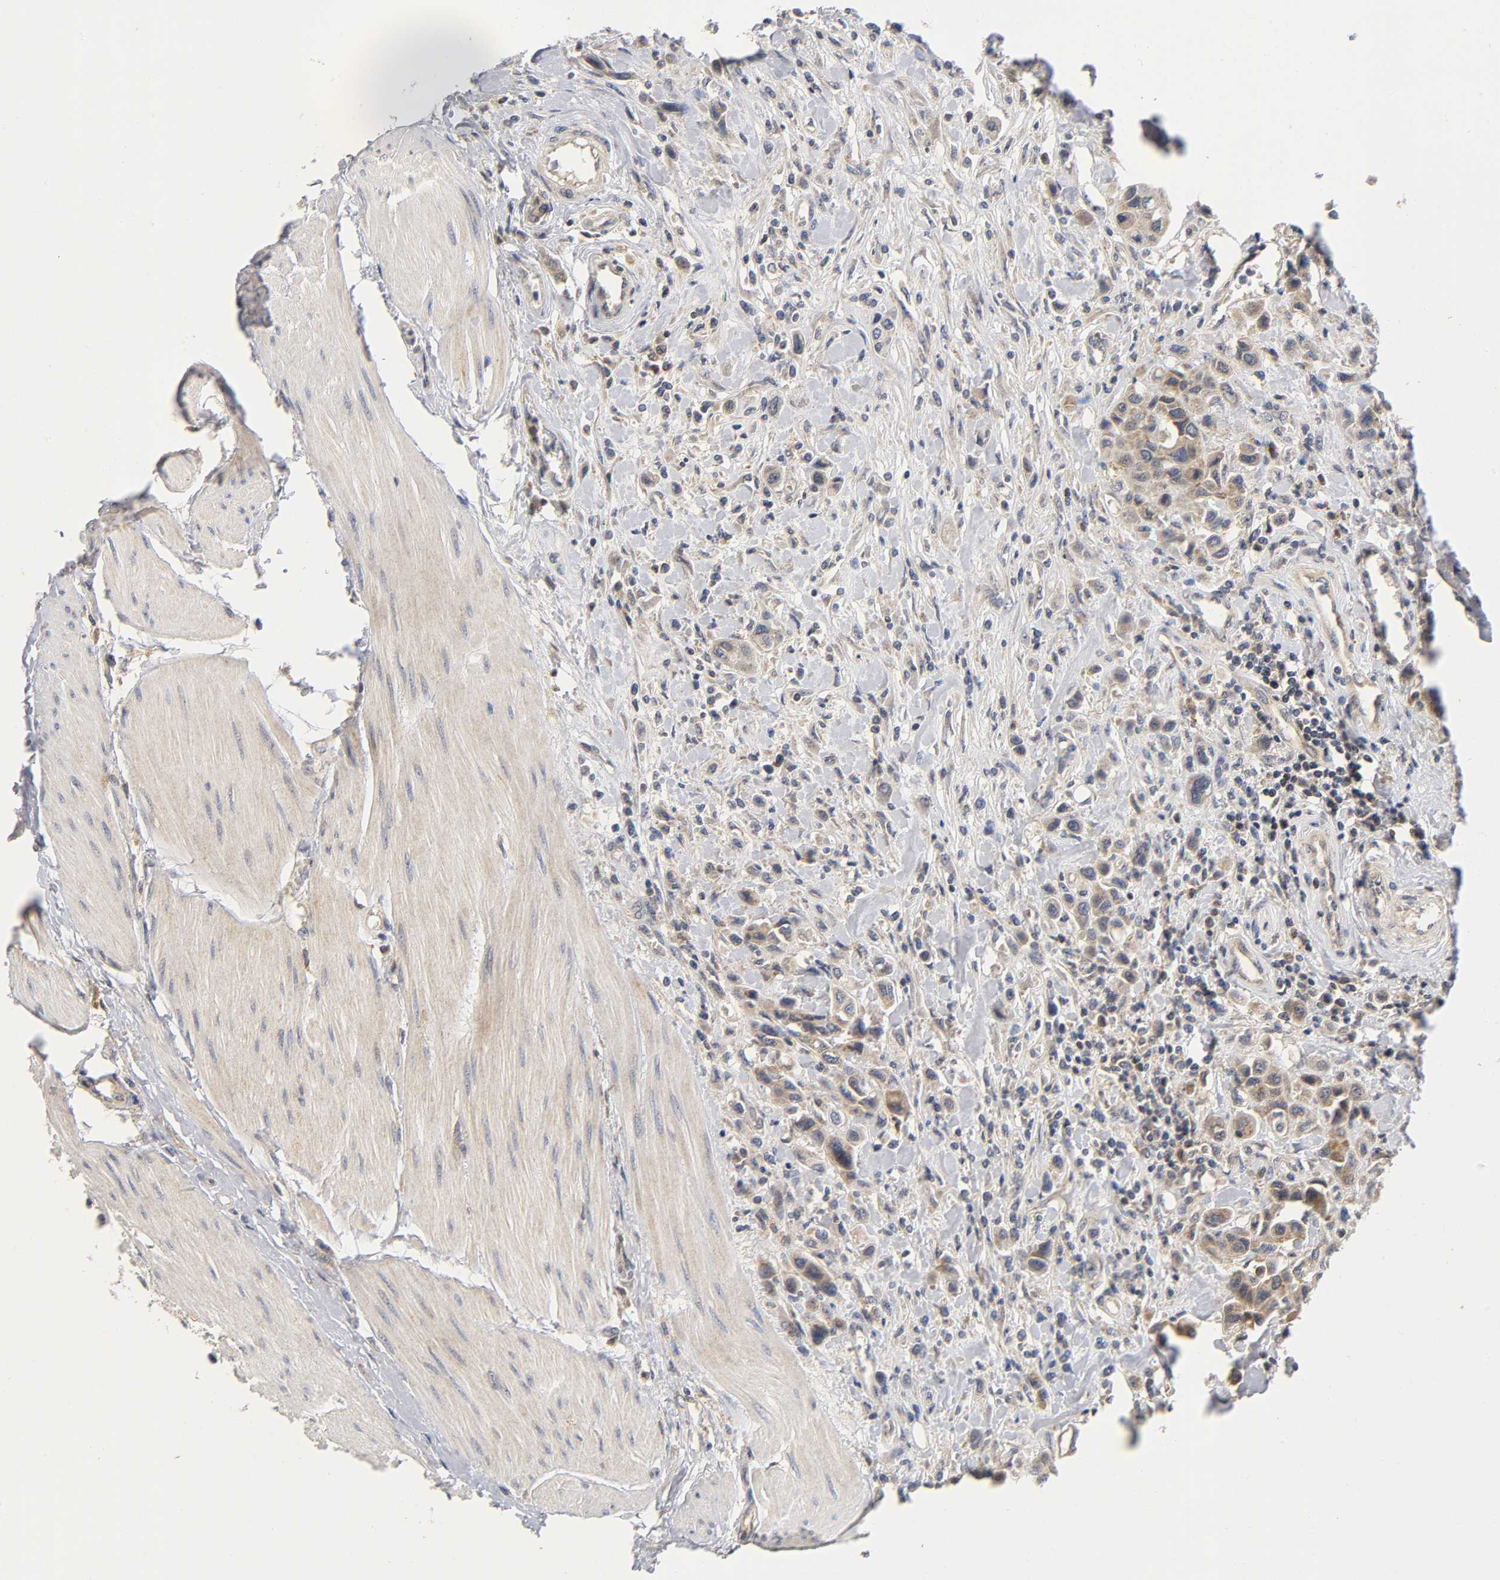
{"staining": {"intensity": "weak", "quantity": ">75%", "location": "cytoplasmic/membranous"}, "tissue": "urothelial cancer", "cell_type": "Tumor cells", "image_type": "cancer", "snomed": [{"axis": "morphology", "description": "Urothelial carcinoma, High grade"}, {"axis": "topography", "description": "Urinary bladder"}], "caption": "Weak cytoplasmic/membranous positivity is seen in about >75% of tumor cells in urothelial cancer.", "gene": "NRP1", "patient": {"sex": "male", "age": 50}}